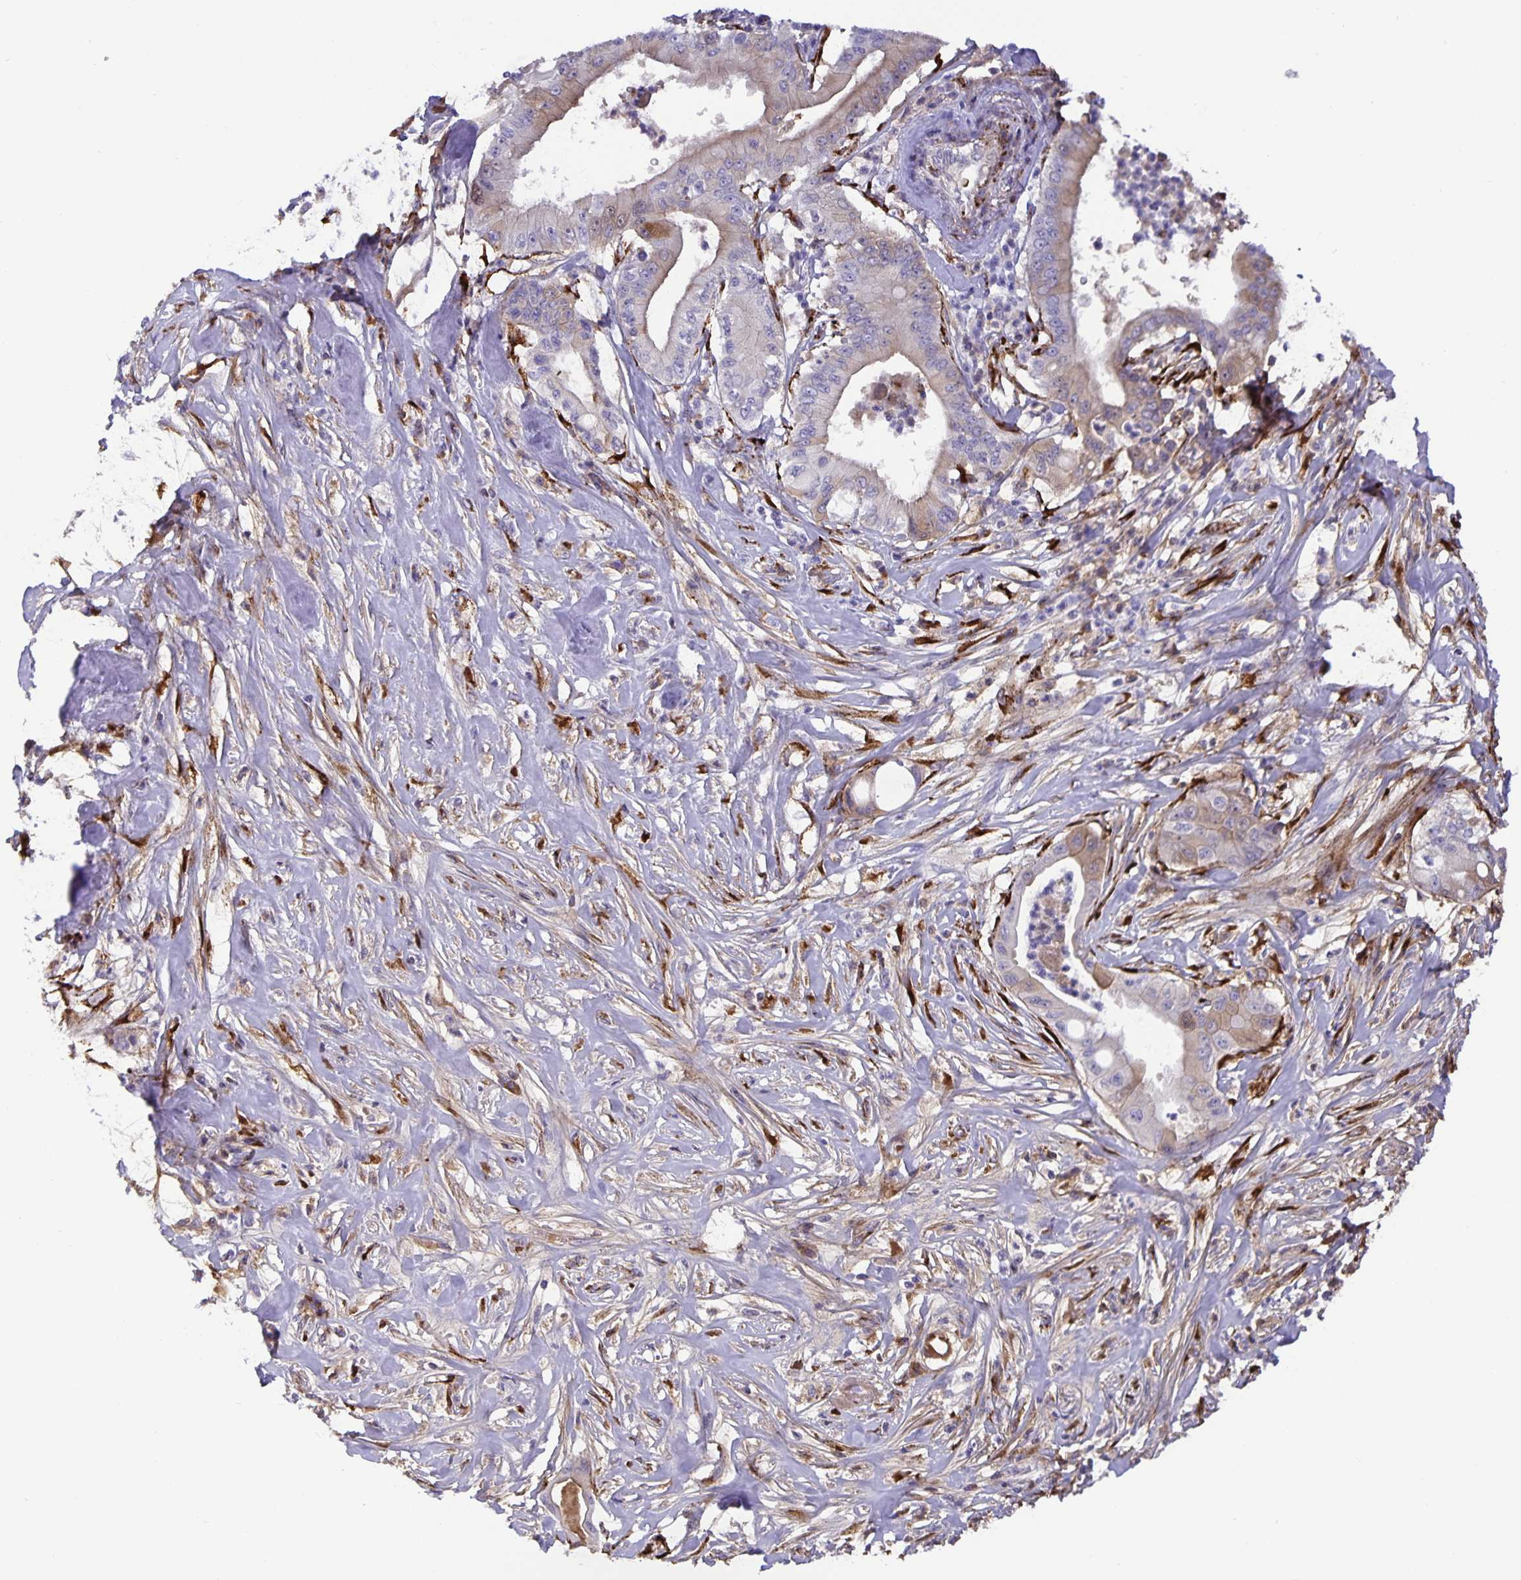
{"staining": {"intensity": "weak", "quantity": "25%-75%", "location": "cytoplasmic/membranous"}, "tissue": "pancreatic cancer", "cell_type": "Tumor cells", "image_type": "cancer", "snomed": [{"axis": "morphology", "description": "Adenocarcinoma, NOS"}, {"axis": "topography", "description": "Pancreas"}], "caption": "Protein expression analysis of human pancreatic cancer reveals weak cytoplasmic/membranous positivity in about 25%-75% of tumor cells.", "gene": "EML6", "patient": {"sex": "male", "age": 71}}